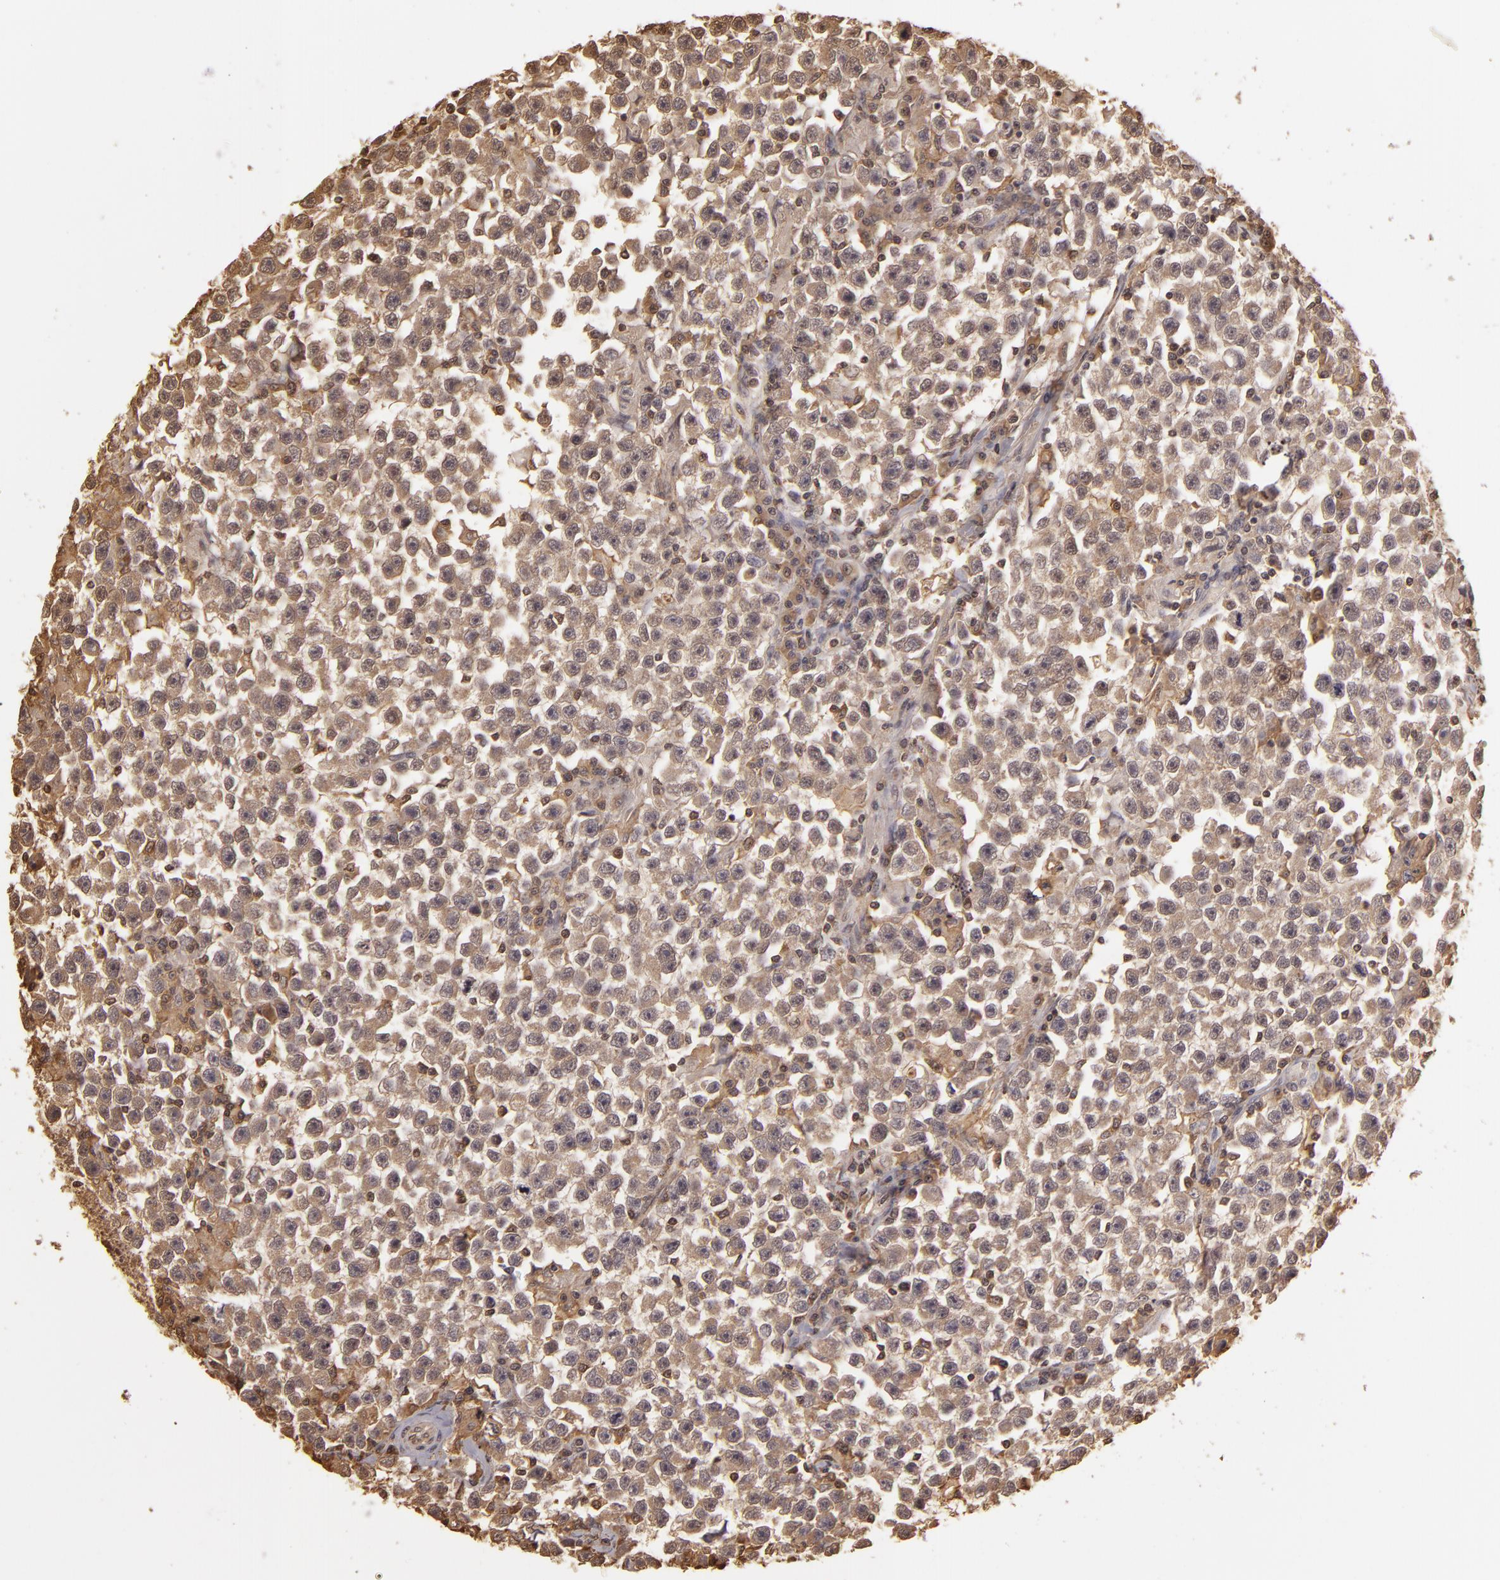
{"staining": {"intensity": "weak", "quantity": "25%-75%", "location": "cytoplasmic/membranous"}, "tissue": "testis cancer", "cell_type": "Tumor cells", "image_type": "cancer", "snomed": [{"axis": "morphology", "description": "Seminoma, NOS"}, {"axis": "topography", "description": "Testis"}], "caption": "A photomicrograph of testis cancer (seminoma) stained for a protein displays weak cytoplasmic/membranous brown staining in tumor cells.", "gene": "ARPC2", "patient": {"sex": "male", "age": 33}}